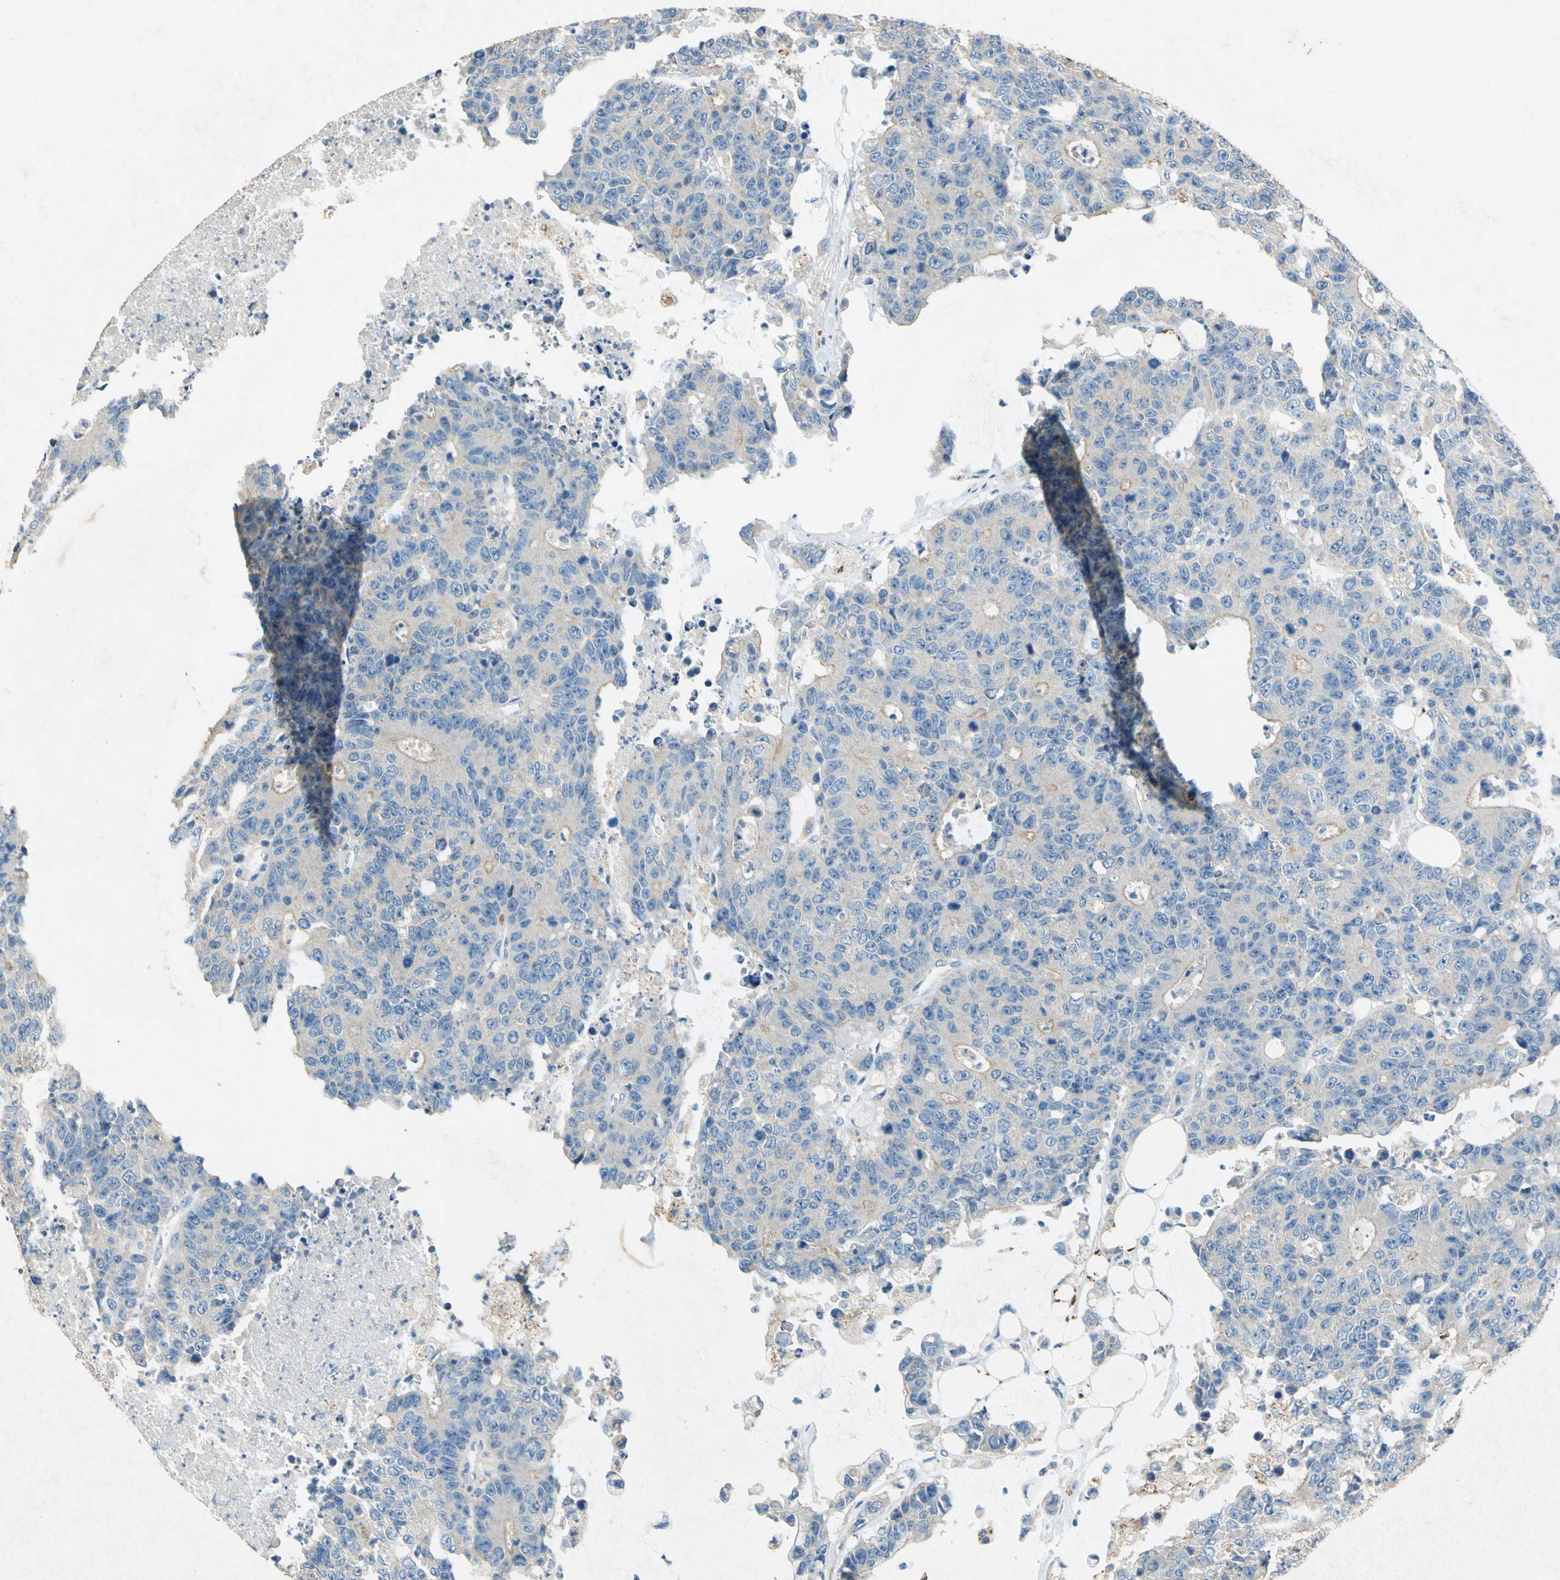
{"staining": {"intensity": "weak", "quantity": ">75%", "location": "cytoplasmic/membranous"}, "tissue": "colorectal cancer", "cell_type": "Tumor cells", "image_type": "cancer", "snomed": [{"axis": "morphology", "description": "Adenocarcinoma, NOS"}, {"axis": "topography", "description": "Colon"}], "caption": "IHC staining of colorectal adenocarcinoma, which demonstrates low levels of weak cytoplasmic/membranous staining in approximately >75% of tumor cells indicating weak cytoplasmic/membranous protein staining. The staining was performed using DAB (3,3'-diaminobenzidine) (brown) for protein detection and nuclei were counterstained in hematoxylin (blue).", "gene": "ADAMTS5", "patient": {"sex": "female", "age": 86}}